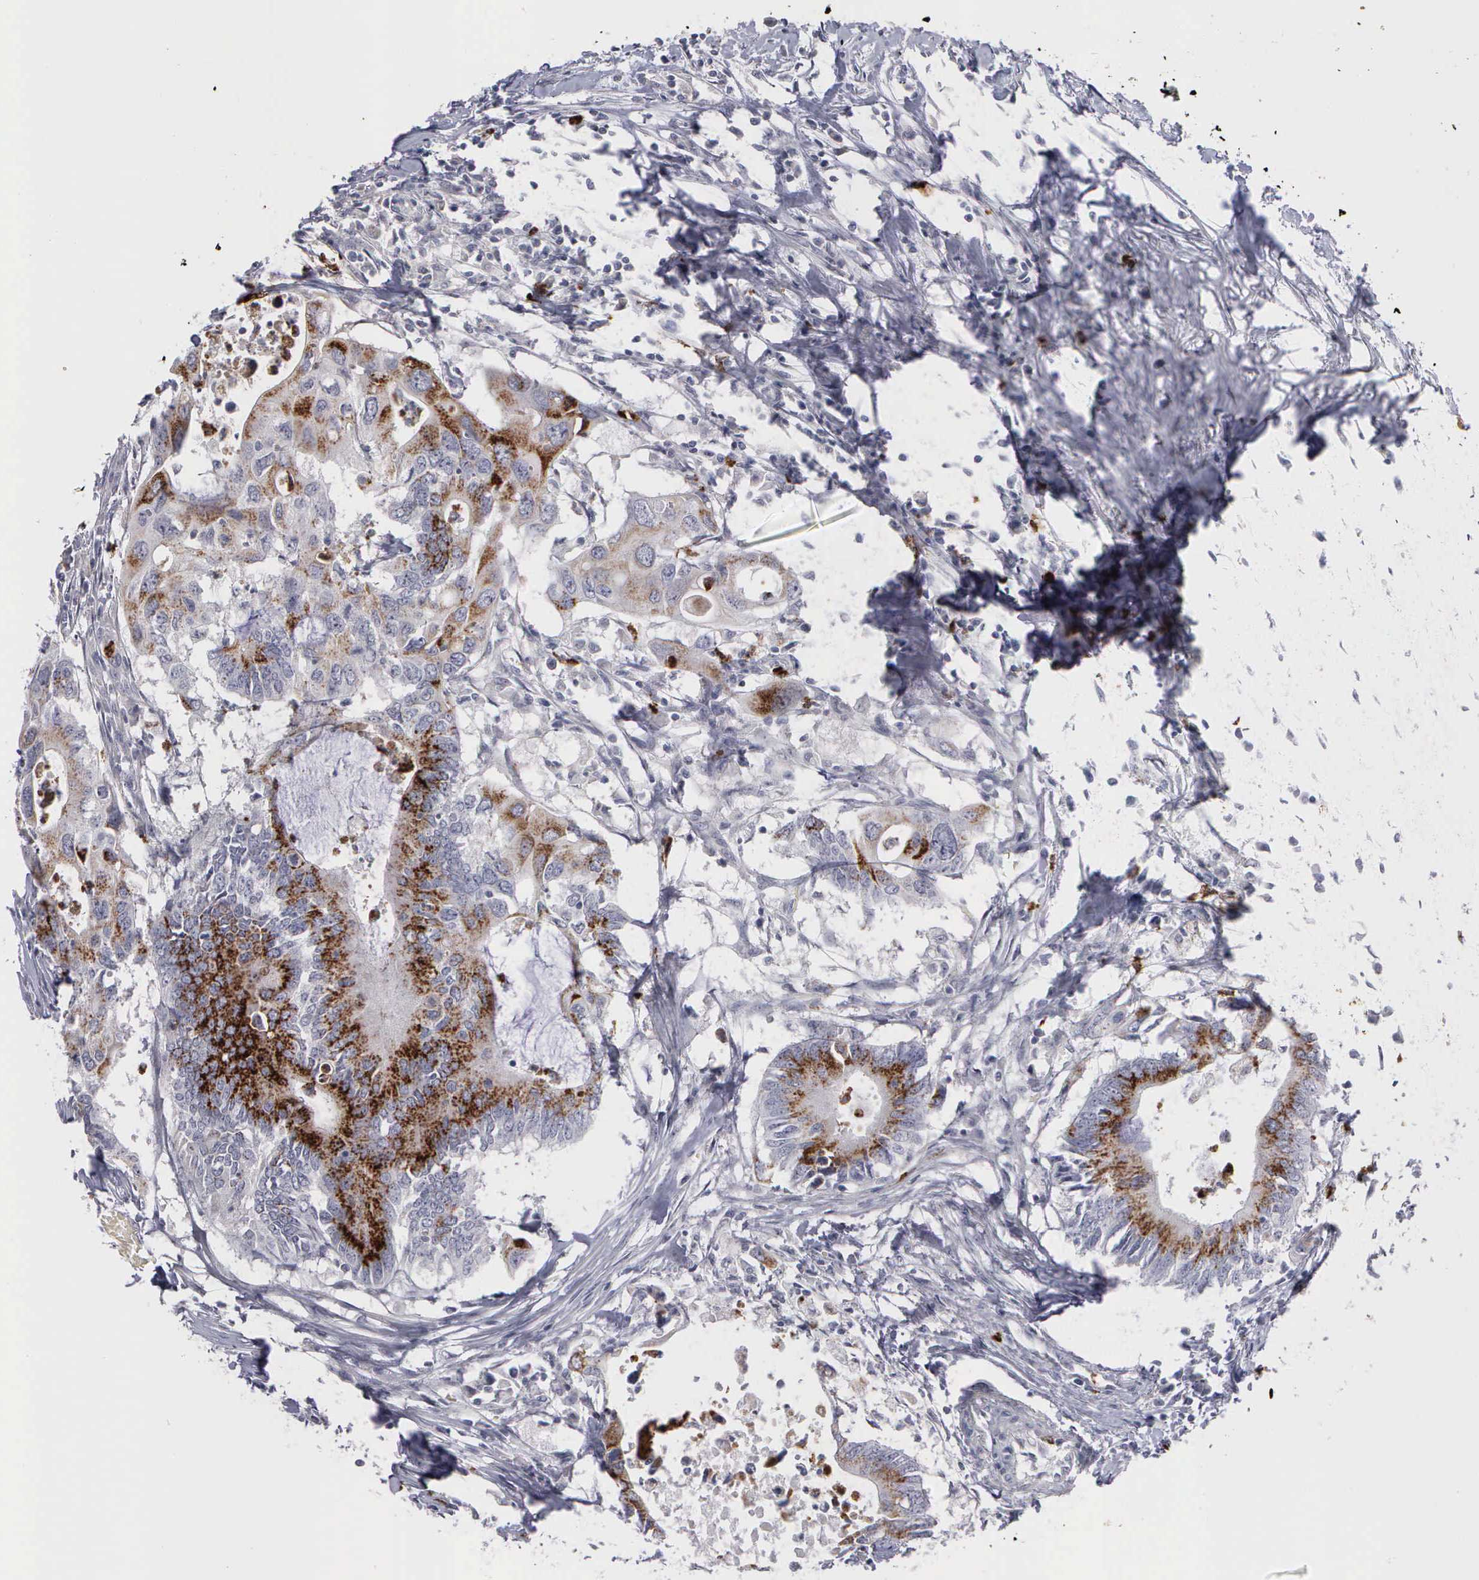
{"staining": {"intensity": "strong", "quantity": "25%-75%", "location": "cytoplasmic/membranous"}, "tissue": "colorectal cancer", "cell_type": "Tumor cells", "image_type": "cancer", "snomed": [{"axis": "morphology", "description": "Adenocarcinoma, NOS"}, {"axis": "topography", "description": "Colon"}], "caption": "Immunohistochemical staining of human adenocarcinoma (colorectal) exhibits high levels of strong cytoplasmic/membranous expression in about 25%-75% of tumor cells. The staining is performed using DAB brown chromogen to label protein expression. The nuclei are counter-stained blue using hematoxylin.", "gene": "MMP9", "patient": {"sex": "male", "age": 71}}